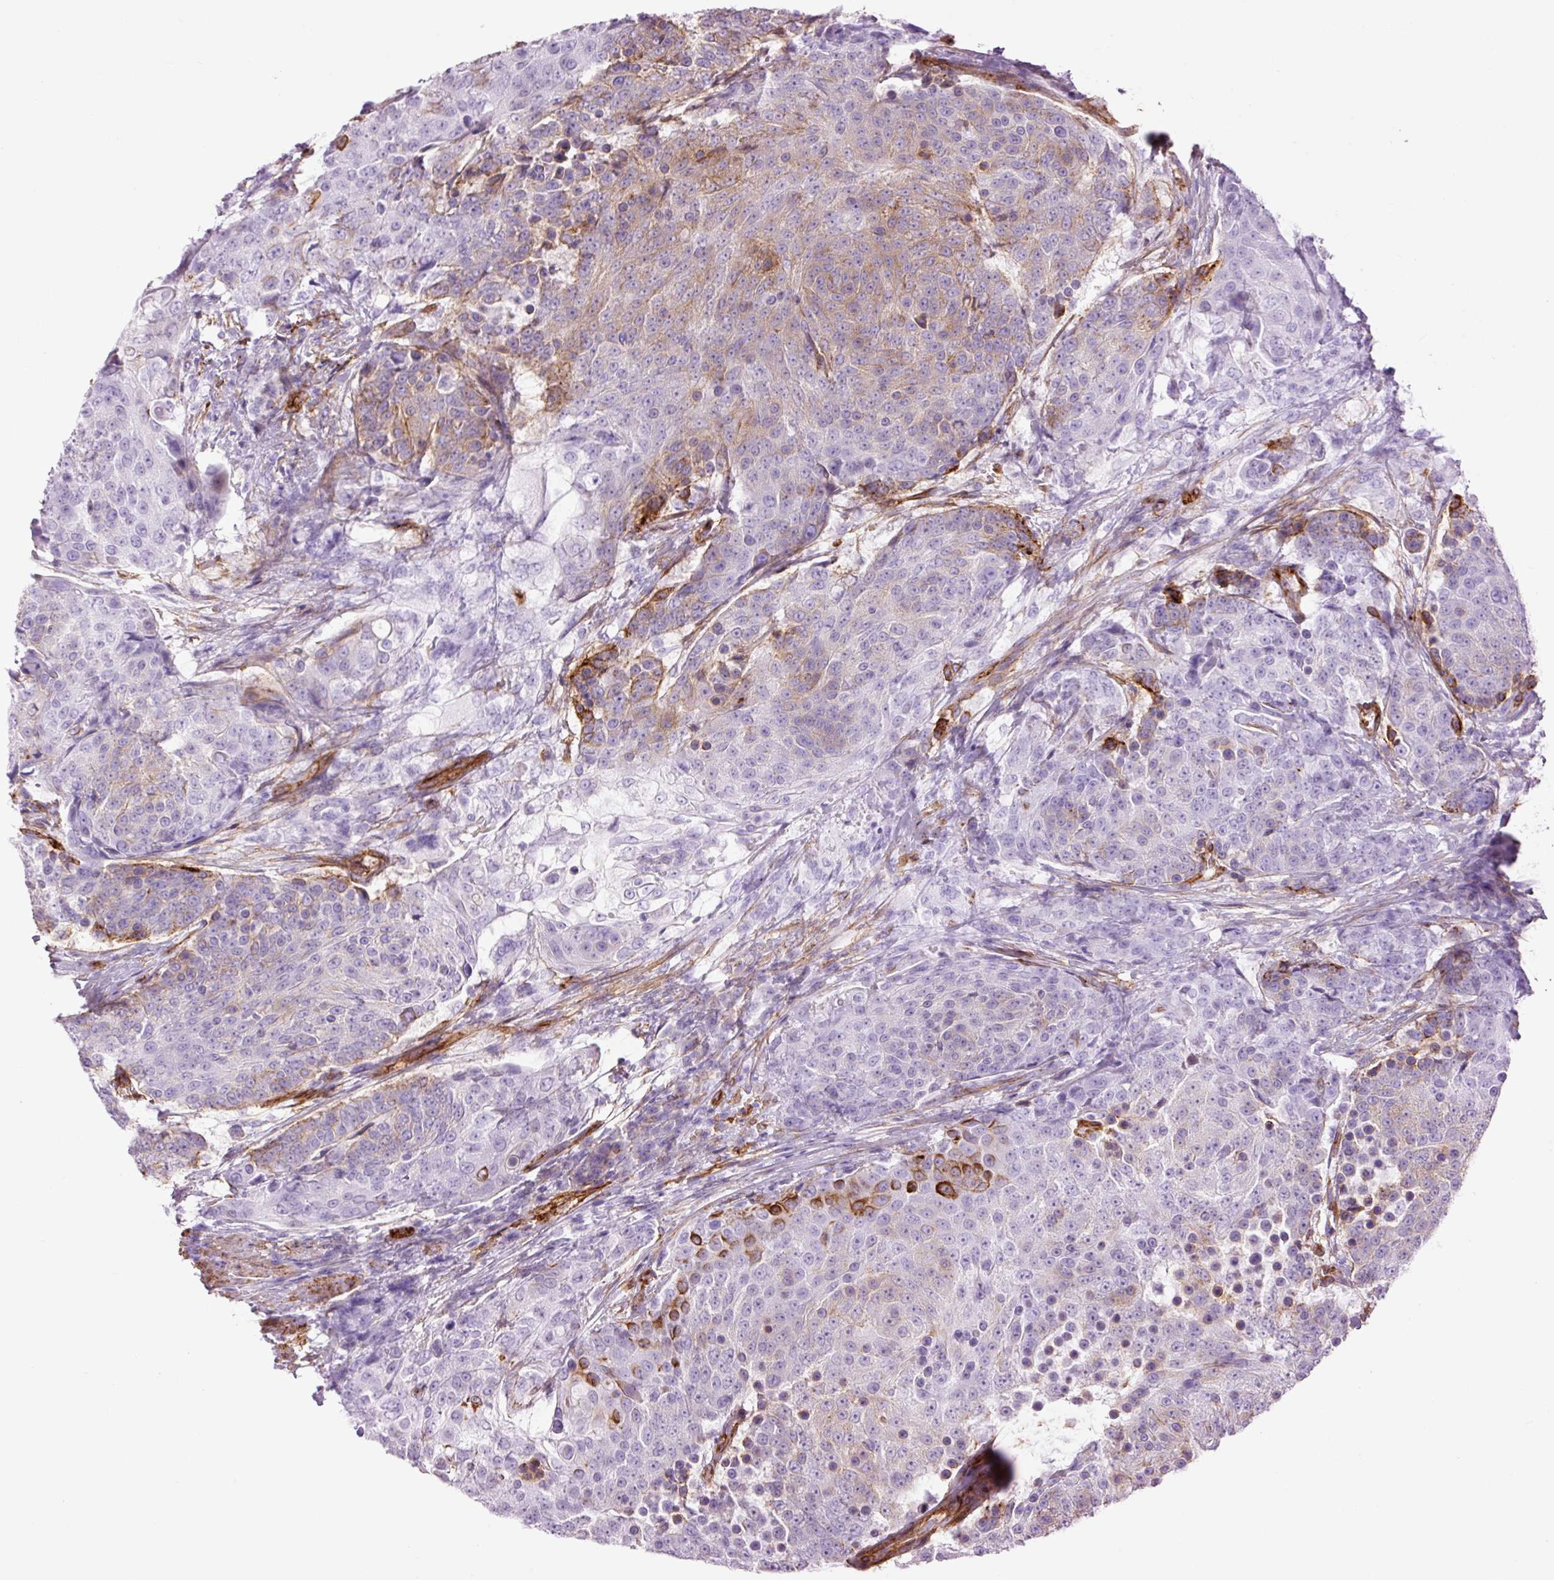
{"staining": {"intensity": "strong", "quantity": "<25%", "location": "cytoplasmic/membranous"}, "tissue": "urothelial cancer", "cell_type": "Tumor cells", "image_type": "cancer", "snomed": [{"axis": "morphology", "description": "Urothelial carcinoma, High grade"}, {"axis": "topography", "description": "Urinary bladder"}], "caption": "A micrograph of urothelial carcinoma (high-grade) stained for a protein exhibits strong cytoplasmic/membranous brown staining in tumor cells.", "gene": "CAV1", "patient": {"sex": "female", "age": 63}}